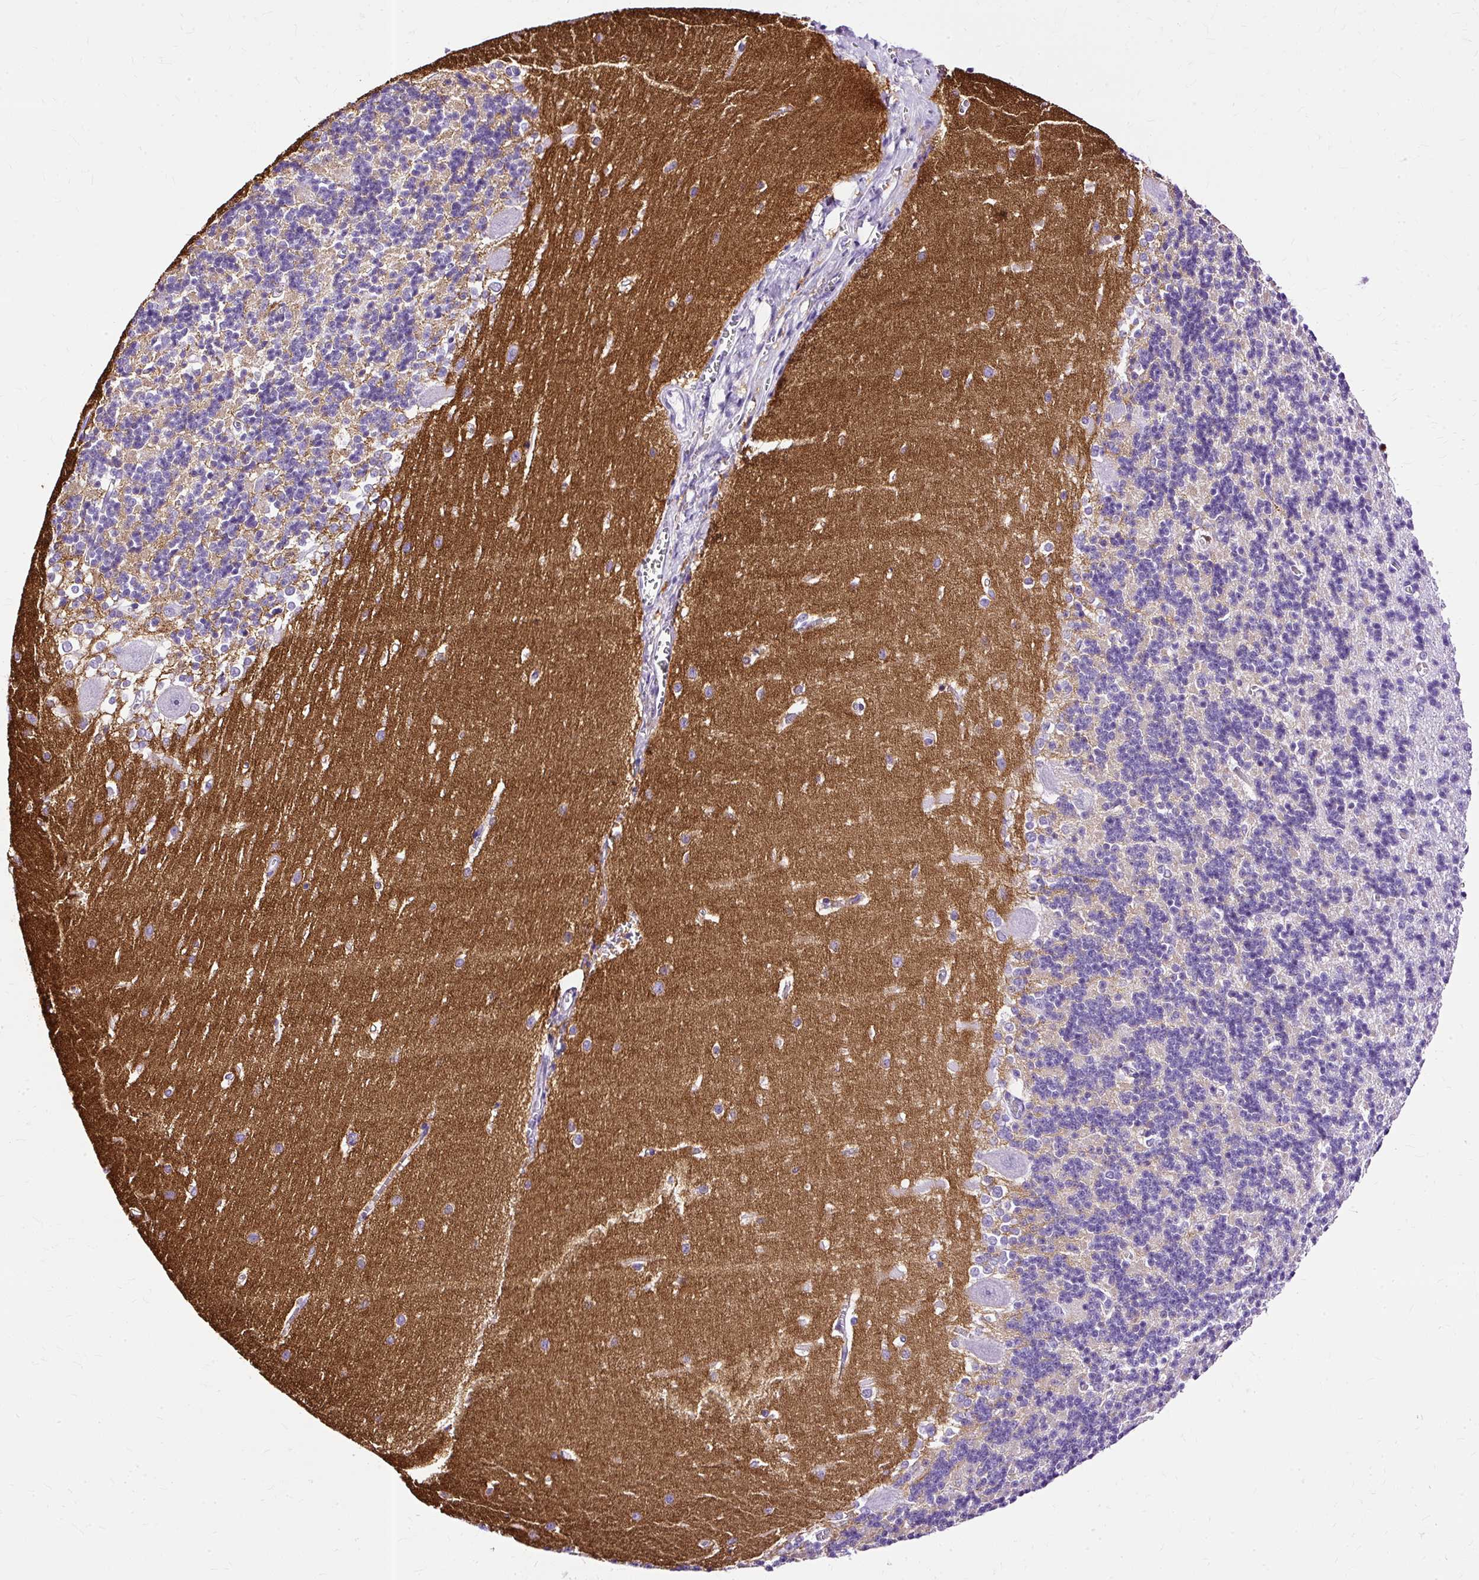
{"staining": {"intensity": "negative", "quantity": "none", "location": "none"}, "tissue": "cerebellum", "cell_type": "Cells in granular layer", "image_type": "normal", "snomed": [{"axis": "morphology", "description": "Normal tissue, NOS"}, {"axis": "topography", "description": "Cerebellum"}], "caption": "This micrograph is of normal cerebellum stained with immunohistochemistry (IHC) to label a protein in brown with the nuclei are counter-stained blue. There is no staining in cells in granular layer. (Stains: DAB immunohistochemistry (IHC) with hematoxylin counter stain, Microscopy: brightfield microscopy at high magnification).", "gene": "SLC8A2", "patient": {"sex": "male", "age": 37}}